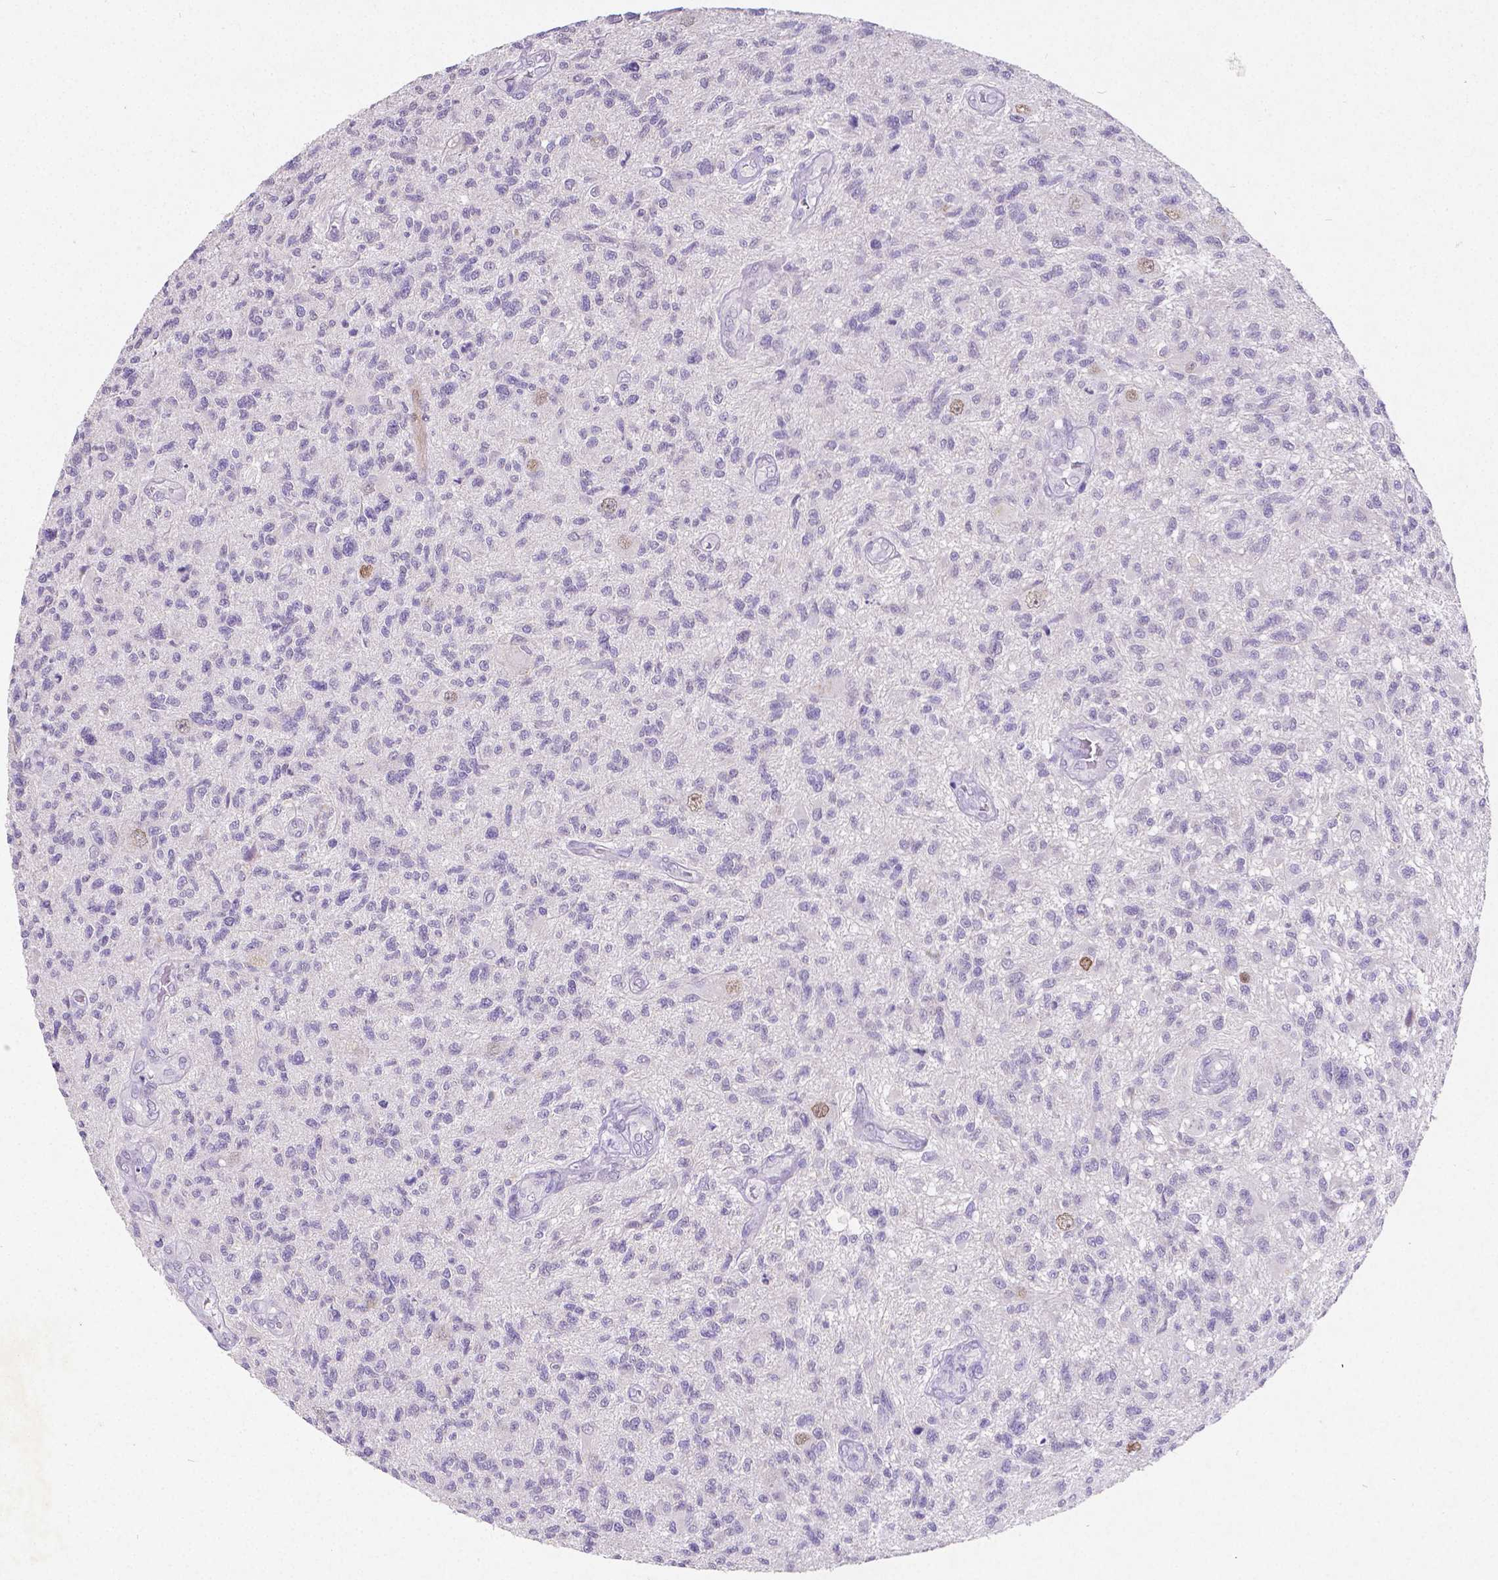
{"staining": {"intensity": "weak", "quantity": "<25%", "location": "nuclear"}, "tissue": "glioma", "cell_type": "Tumor cells", "image_type": "cancer", "snomed": [{"axis": "morphology", "description": "Glioma, malignant, High grade"}, {"axis": "topography", "description": "Brain"}], "caption": "The histopathology image shows no significant staining in tumor cells of malignant glioma (high-grade). Nuclei are stained in blue.", "gene": "SATB2", "patient": {"sex": "male", "age": 56}}